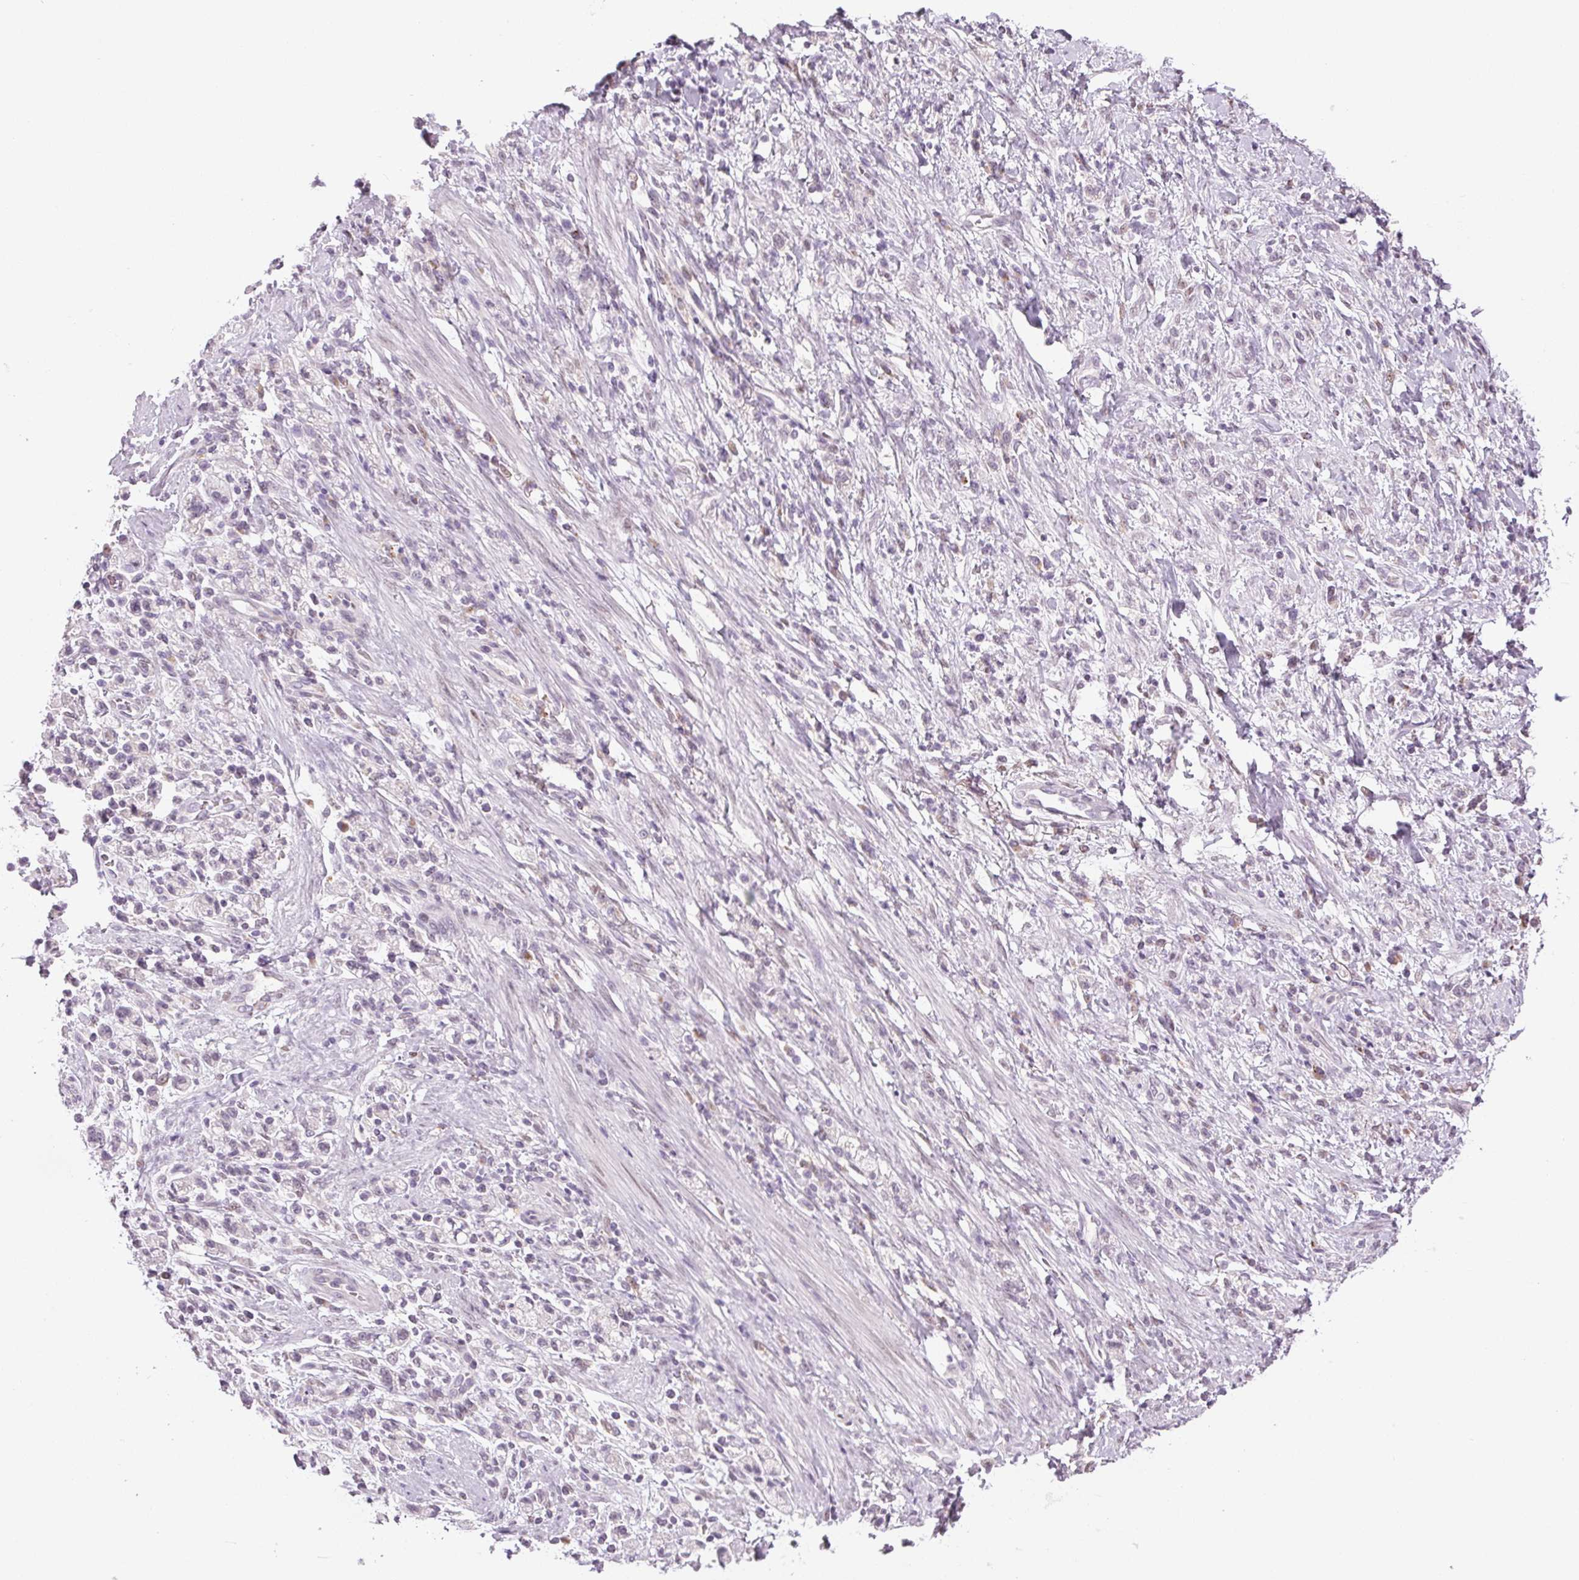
{"staining": {"intensity": "negative", "quantity": "none", "location": "none"}, "tissue": "stomach cancer", "cell_type": "Tumor cells", "image_type": "cancer", "snomed": [{"axis": "morphology", "description": "Adenocarcinoma, NOS"}, {"axis": "topography", "description": "Stomach"}], "caption": "Protein analysis of adenocarcinoma (stomach) reveals no significant positivity in tumor cells. (DAB IHC with hematoxylin counter stain).", "gene": "DNAJC6", "patient": {"sex": "male", "age": 77}}